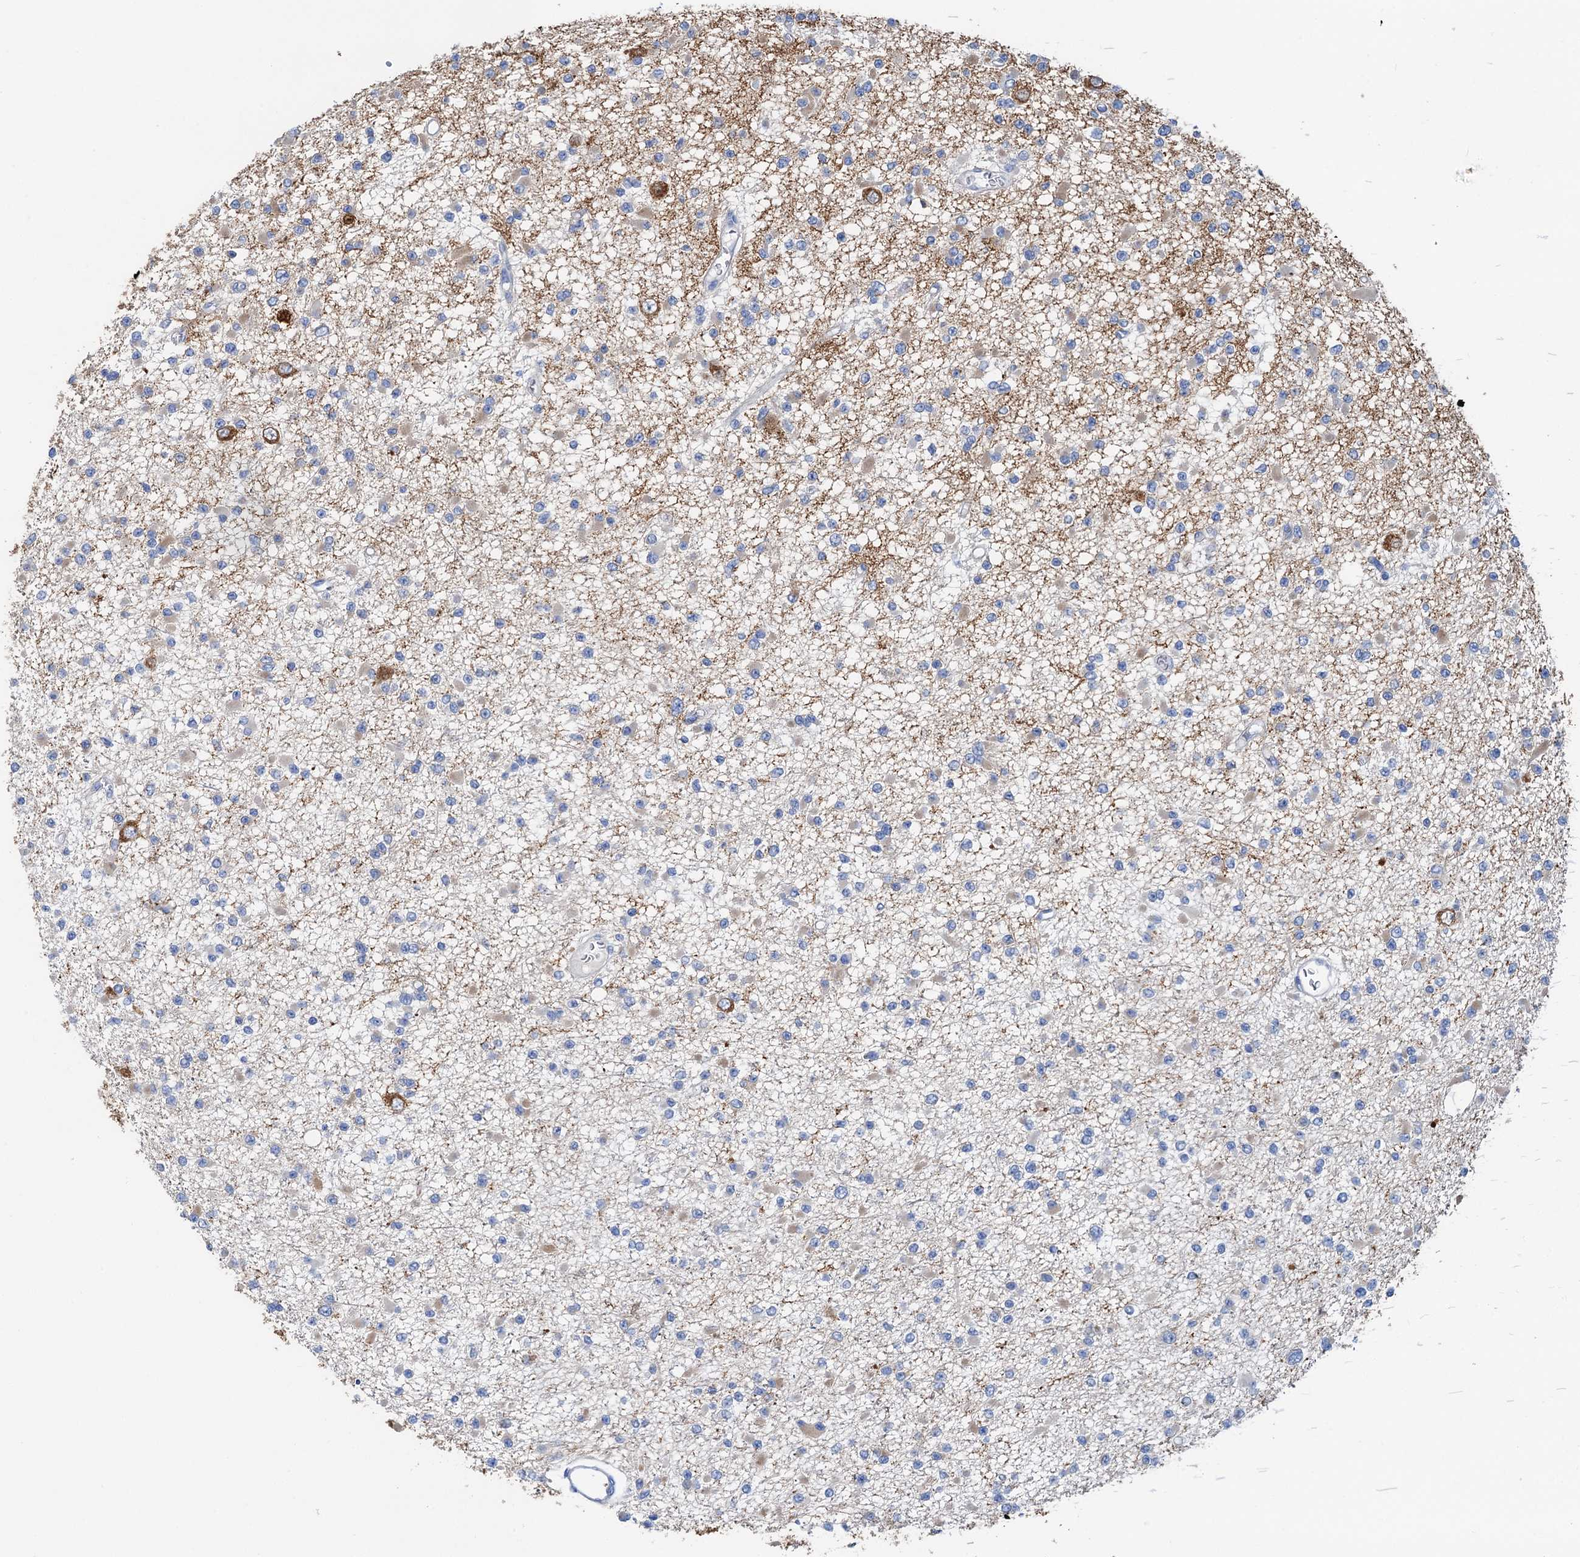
{"staining": {"intensity": "negative", "quantity": "none", "location": "none"}, "tissue": "glioma", "cell_type": "Tumor cells", "image_type": "cancer", "snomed": [{"axis": "morphology", "description": "Glioma, malignant, Low grade"}, {"axis": "topography", "description": "Brain"}], "caption": "IHC of human malignant low-grade glioma displays no expression in tumor cells. The staining is performed using DAB (3,3'-diaminobenzidine) brown chromogen with nuclei counter-stained in using hematoxylin.", "gene": "NLRP10", "patient": {"sex": "female", "age": 22}}